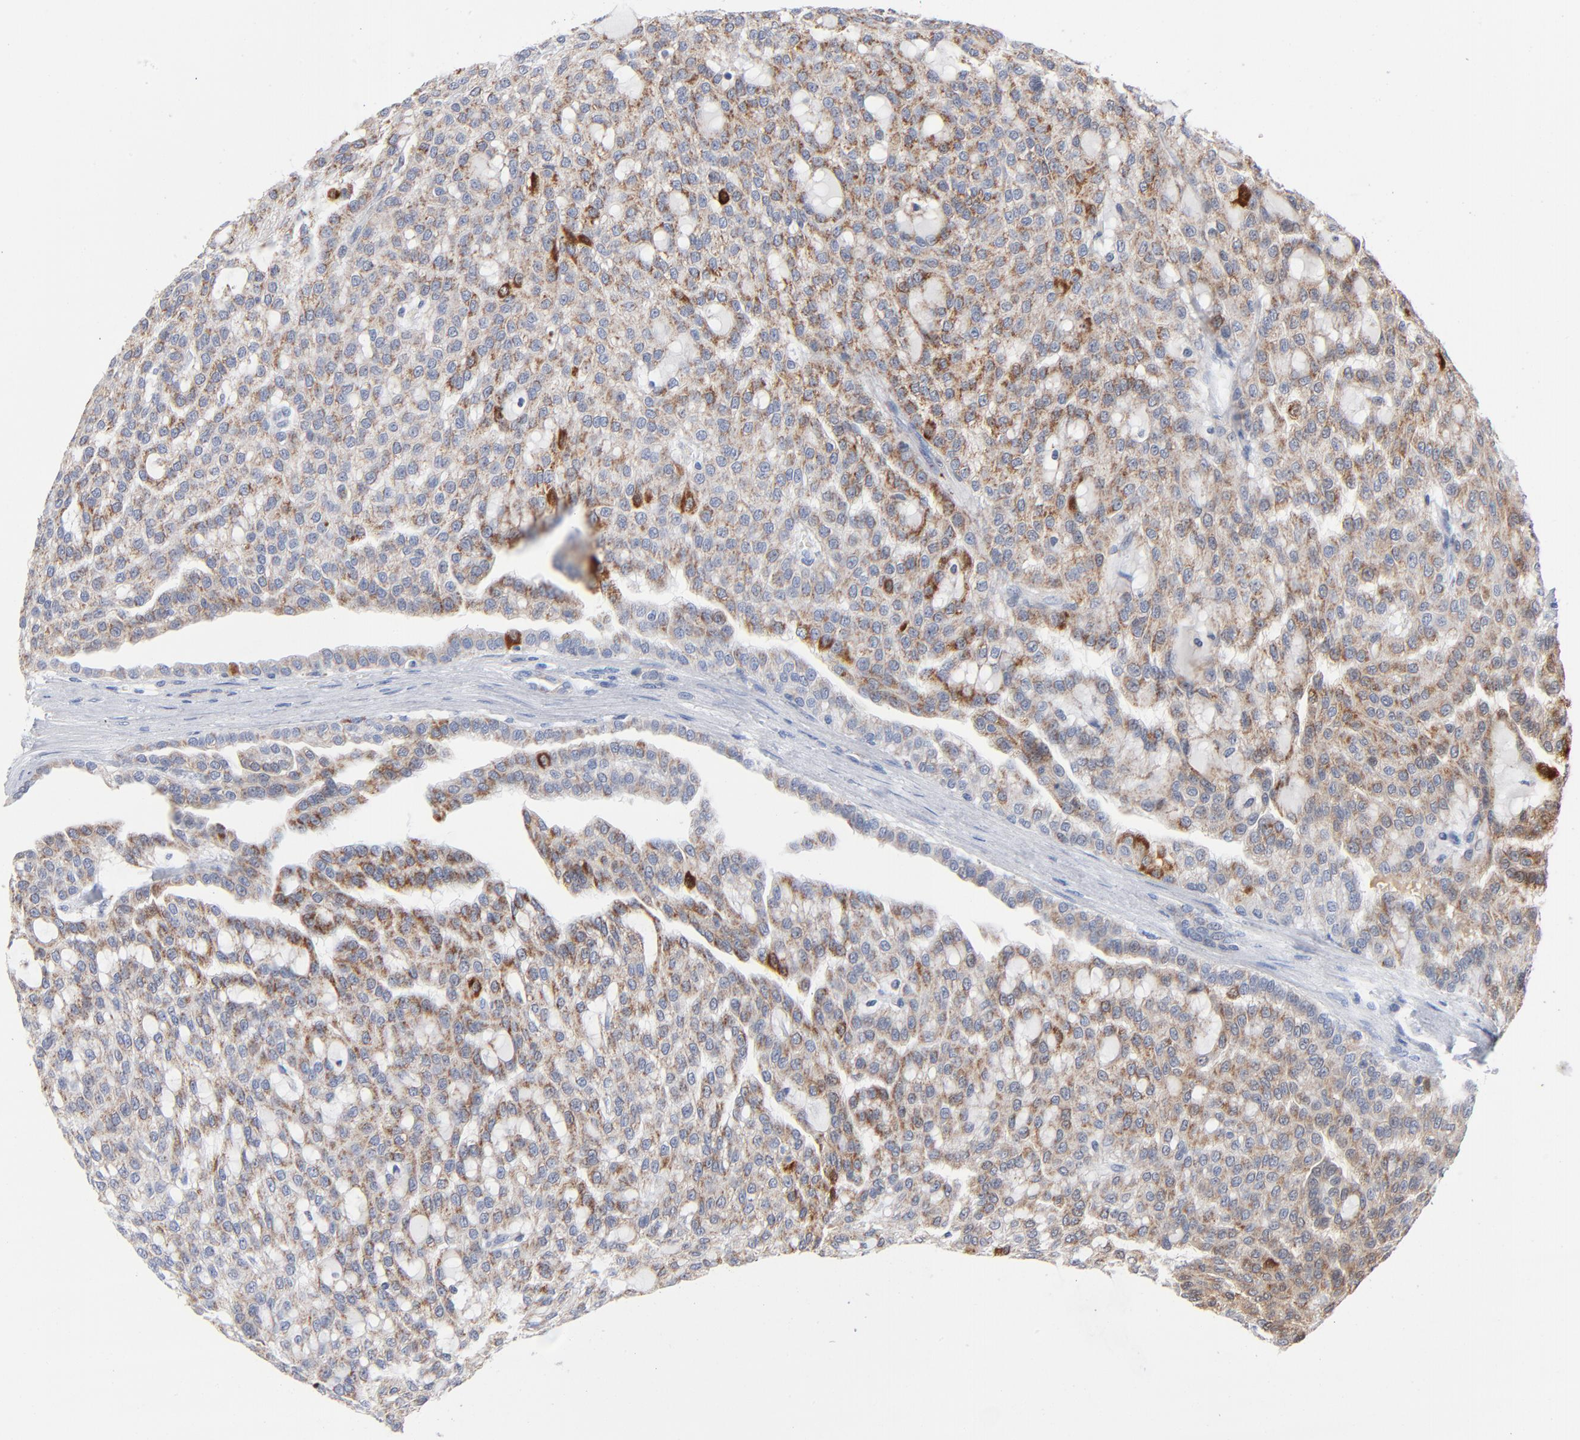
{"staining": {"intensity": "moderate", "quantity": ">75%", "location": "cytoplasmic/membranous"}, "tissue": "renal cancer", "cell_type": "Tumor cells", "image_type": "cancer", "snomed": [{"axis": "morphology", "description": "Adenocarcinoma, NOS"}, {"axis": "topography", "description": "Kidney"}], "caption": "A micrograph of renal adenocarcinoma stained for a protein shows moderate cytoplasmic/membranous brown staining in tumor cells.", "gene": "CHCHD10", "patient": {"sex": "male", "age": 63}}